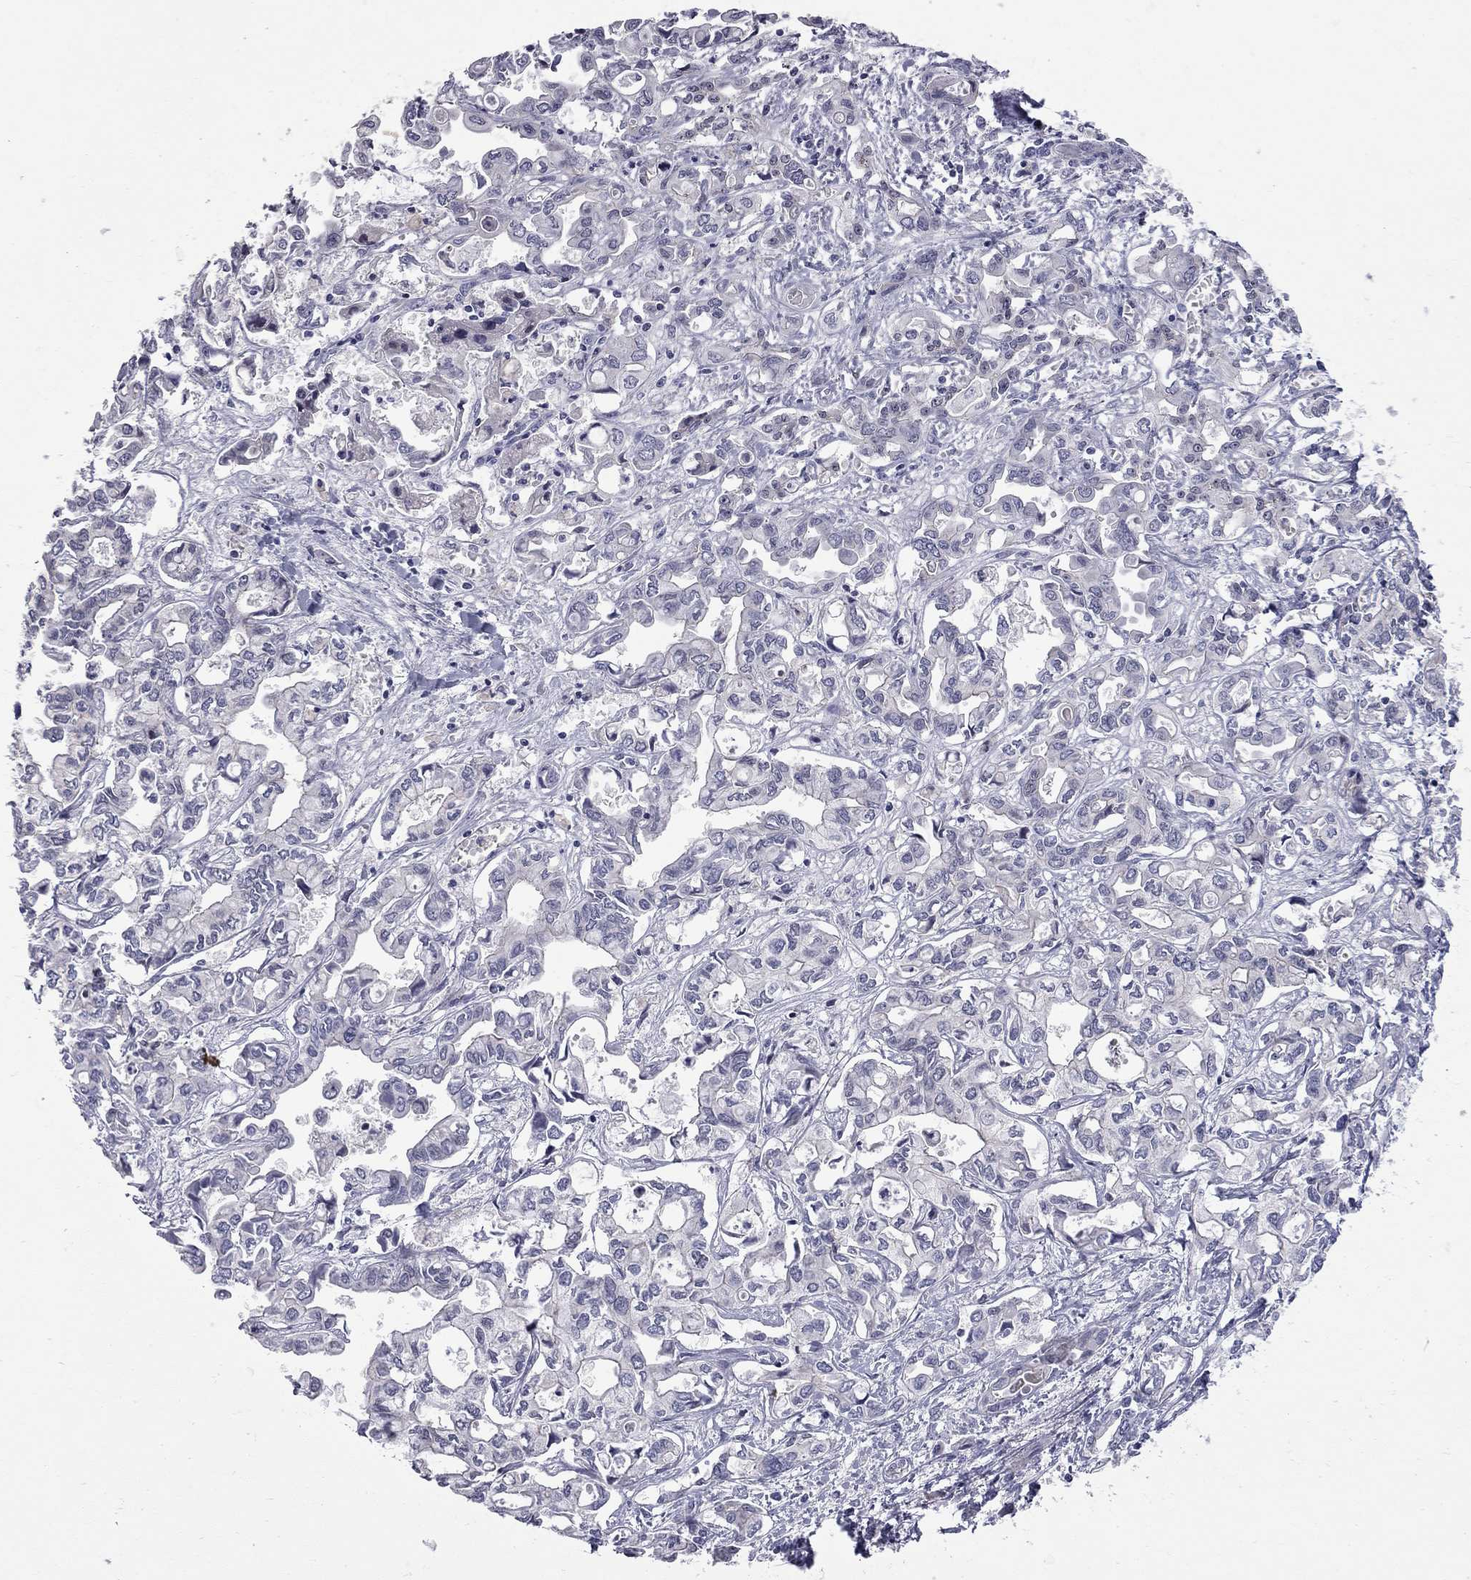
{"staining": {"intensity": "negative", "quantity": "none", "location": "none"}, "tissue": "liver cancer", "cell_type": "Tumor cells", "image_type": "cancer", "snomed": [{"axis": "morphology", "description": "Cholangiocarcinoma"}, {"axis": "topography", "description": "Liver"}], "caption": "A histopathology image of liver cholangiocarcinoma stained for a protein demonstrates no brown staining in tumor cells.", "gene": "NRARP", "patient": {"sex": "female", "age": 64}}